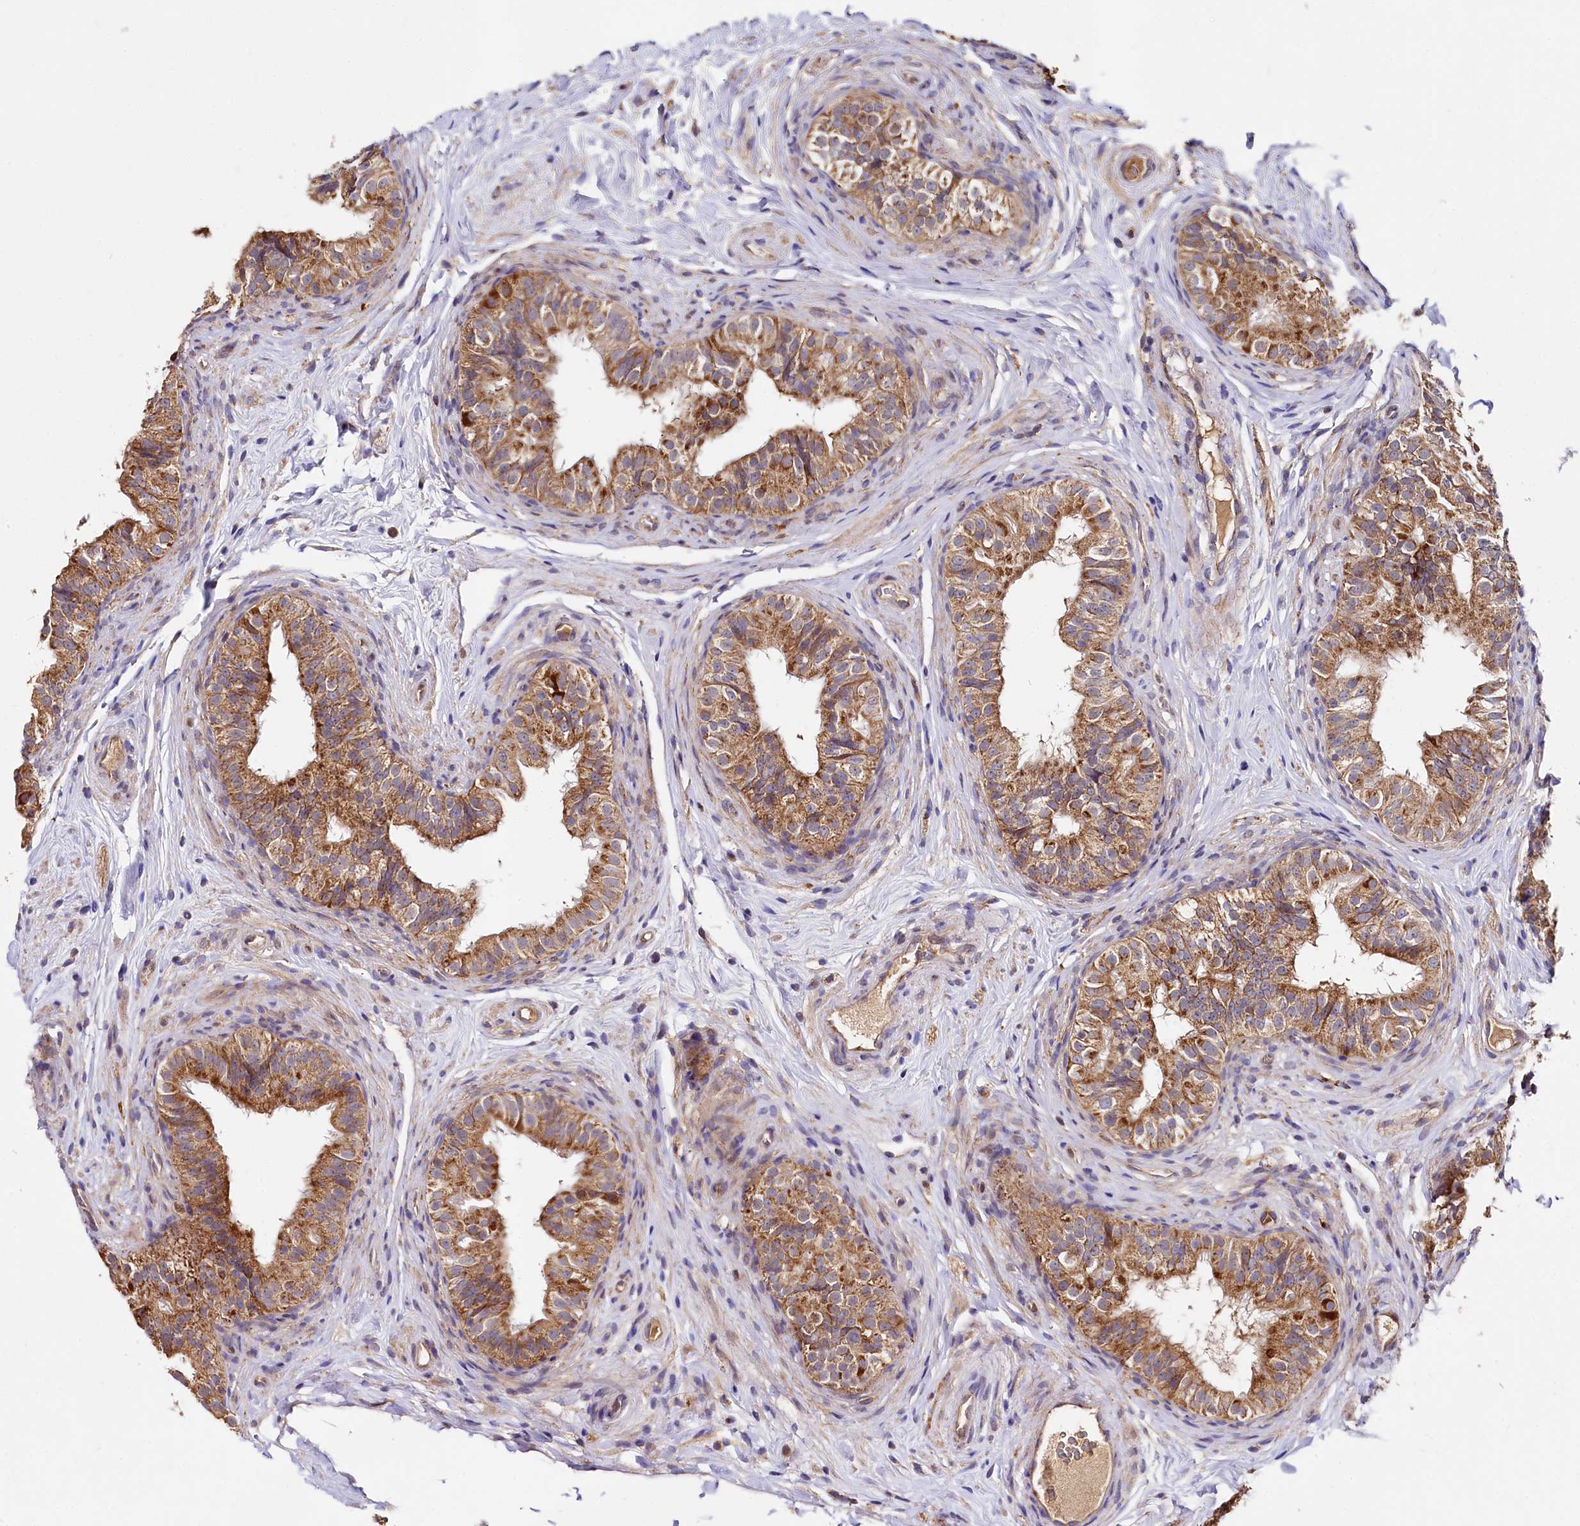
{"staining": {"intensity": "moderate", "quantity": ">75%", "location": "cytoplasmic/membranous"}, "tissue": "epididymis", "cell_type": "Glandular cells", "image_type": "normal", "snomed": [{"axis": "morphology", "description": "Normal tissue, NOS"}, {"axis": "topography", "description": "Epididymis"}], "caption": "Epididymis stained with DAB immunohistochemistry (IHC) exhibits medium levels of moderate cytoplasmic/membranous positivity in about >75% of glandular cells. The protein is shown in brown color, while the nuclei are stained blue.", "gene": "SPRYD3", "patient": {"sex": "male", "age": 49}}